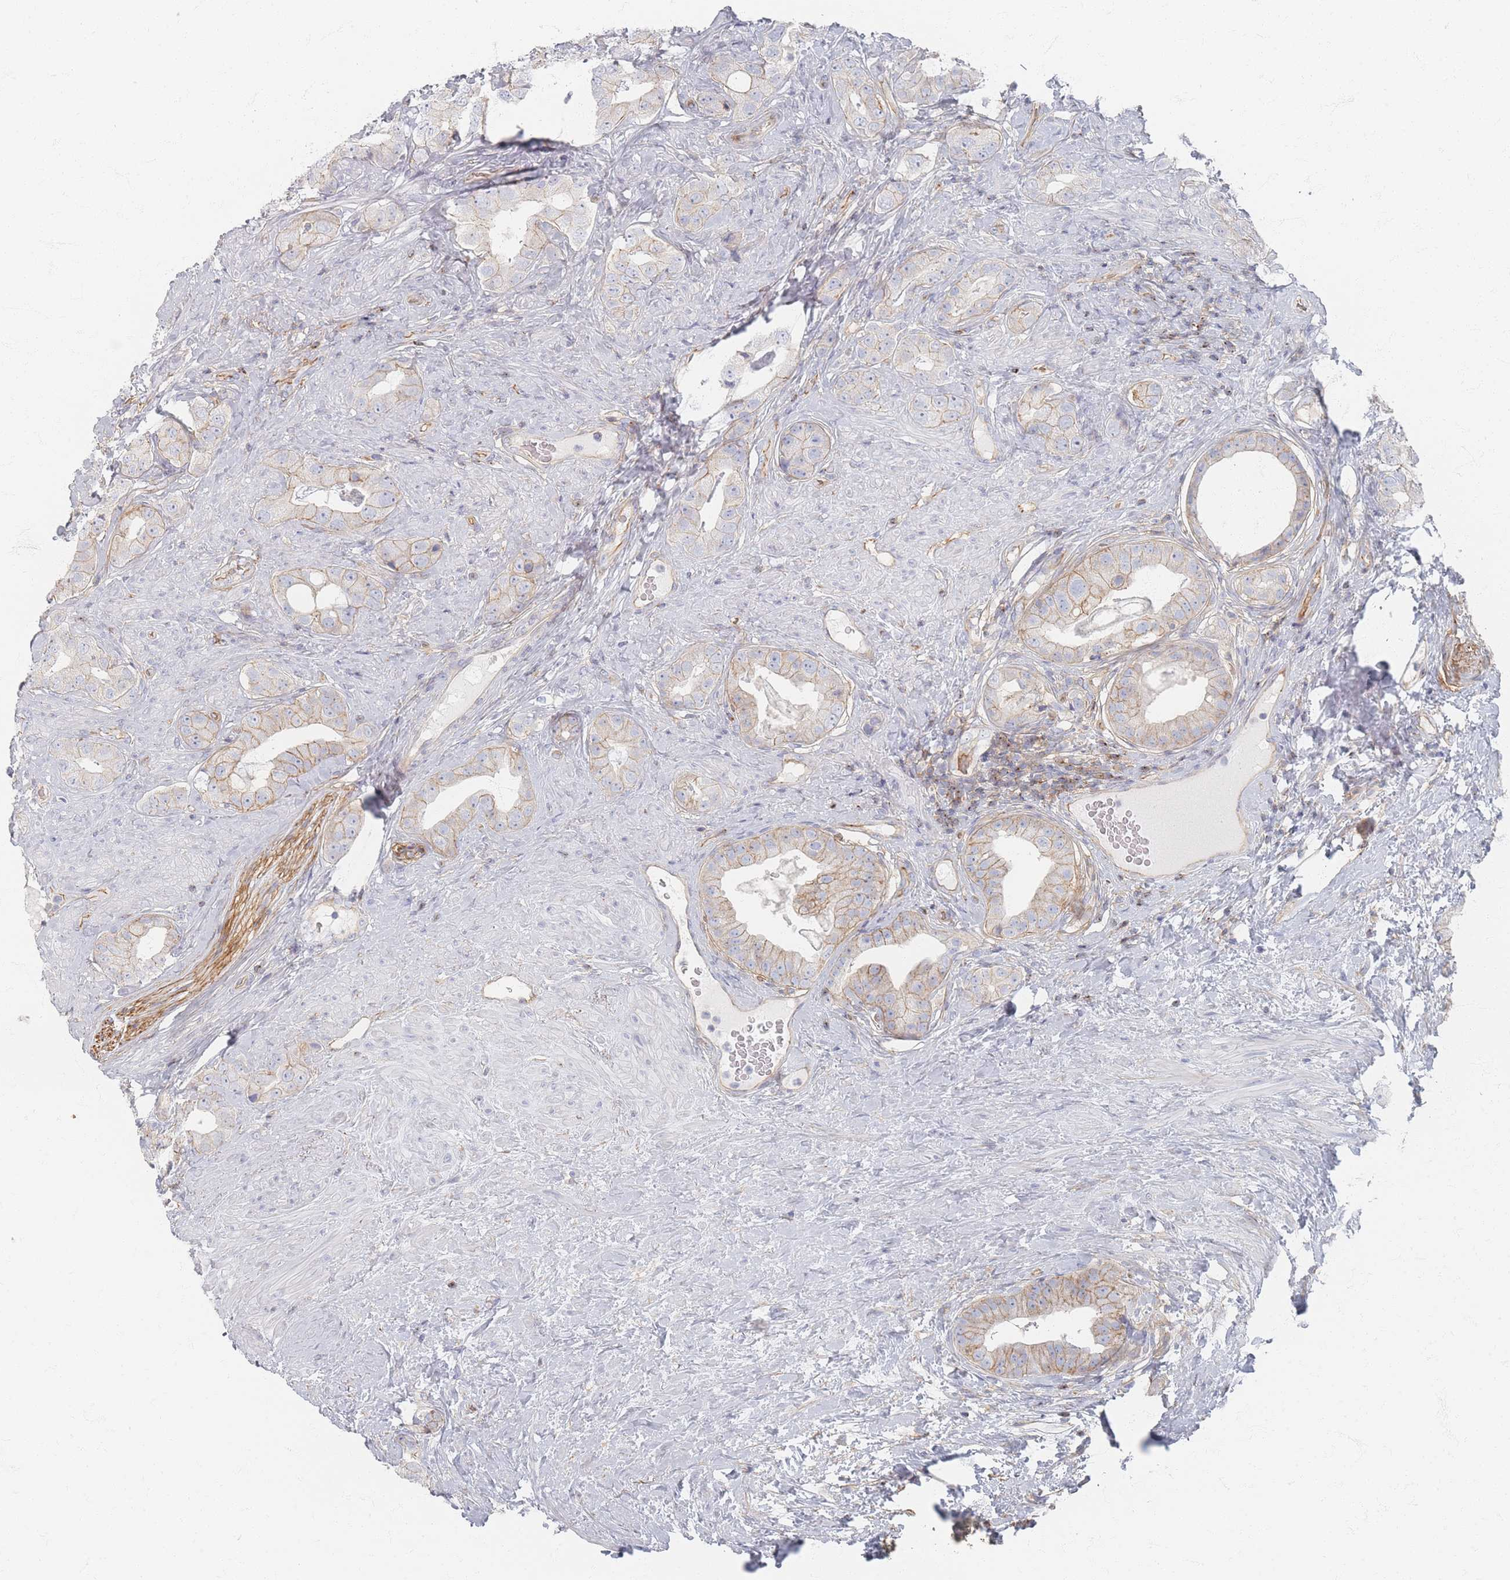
{"staining": {"intensity": "weak", "quantity": "25%-75%", "location": "cytoplasmic/membranous"}, "tissue": "prostate cancer", "cell_type": "Tumor cells", "image_type": "cancer", "snomed": [{"axis": "morphology", "description": "Adenocarcinoma, High grade"}, {"axis": "topography", "description": "Prostate"}], "caption": "A brown stain labels weak cytoplasmic/membranous staining of a protein in adenocarcinoma (high-grade) (prostate) tumor cells. The staining was performed using DAB (3,3'-diaminobenzidine), with brown indicating positive protein expression. Nuclei are stained blue with hematoxylin.", "gene": "GNB1", "patient": {"sex": "male", "age": 63}}